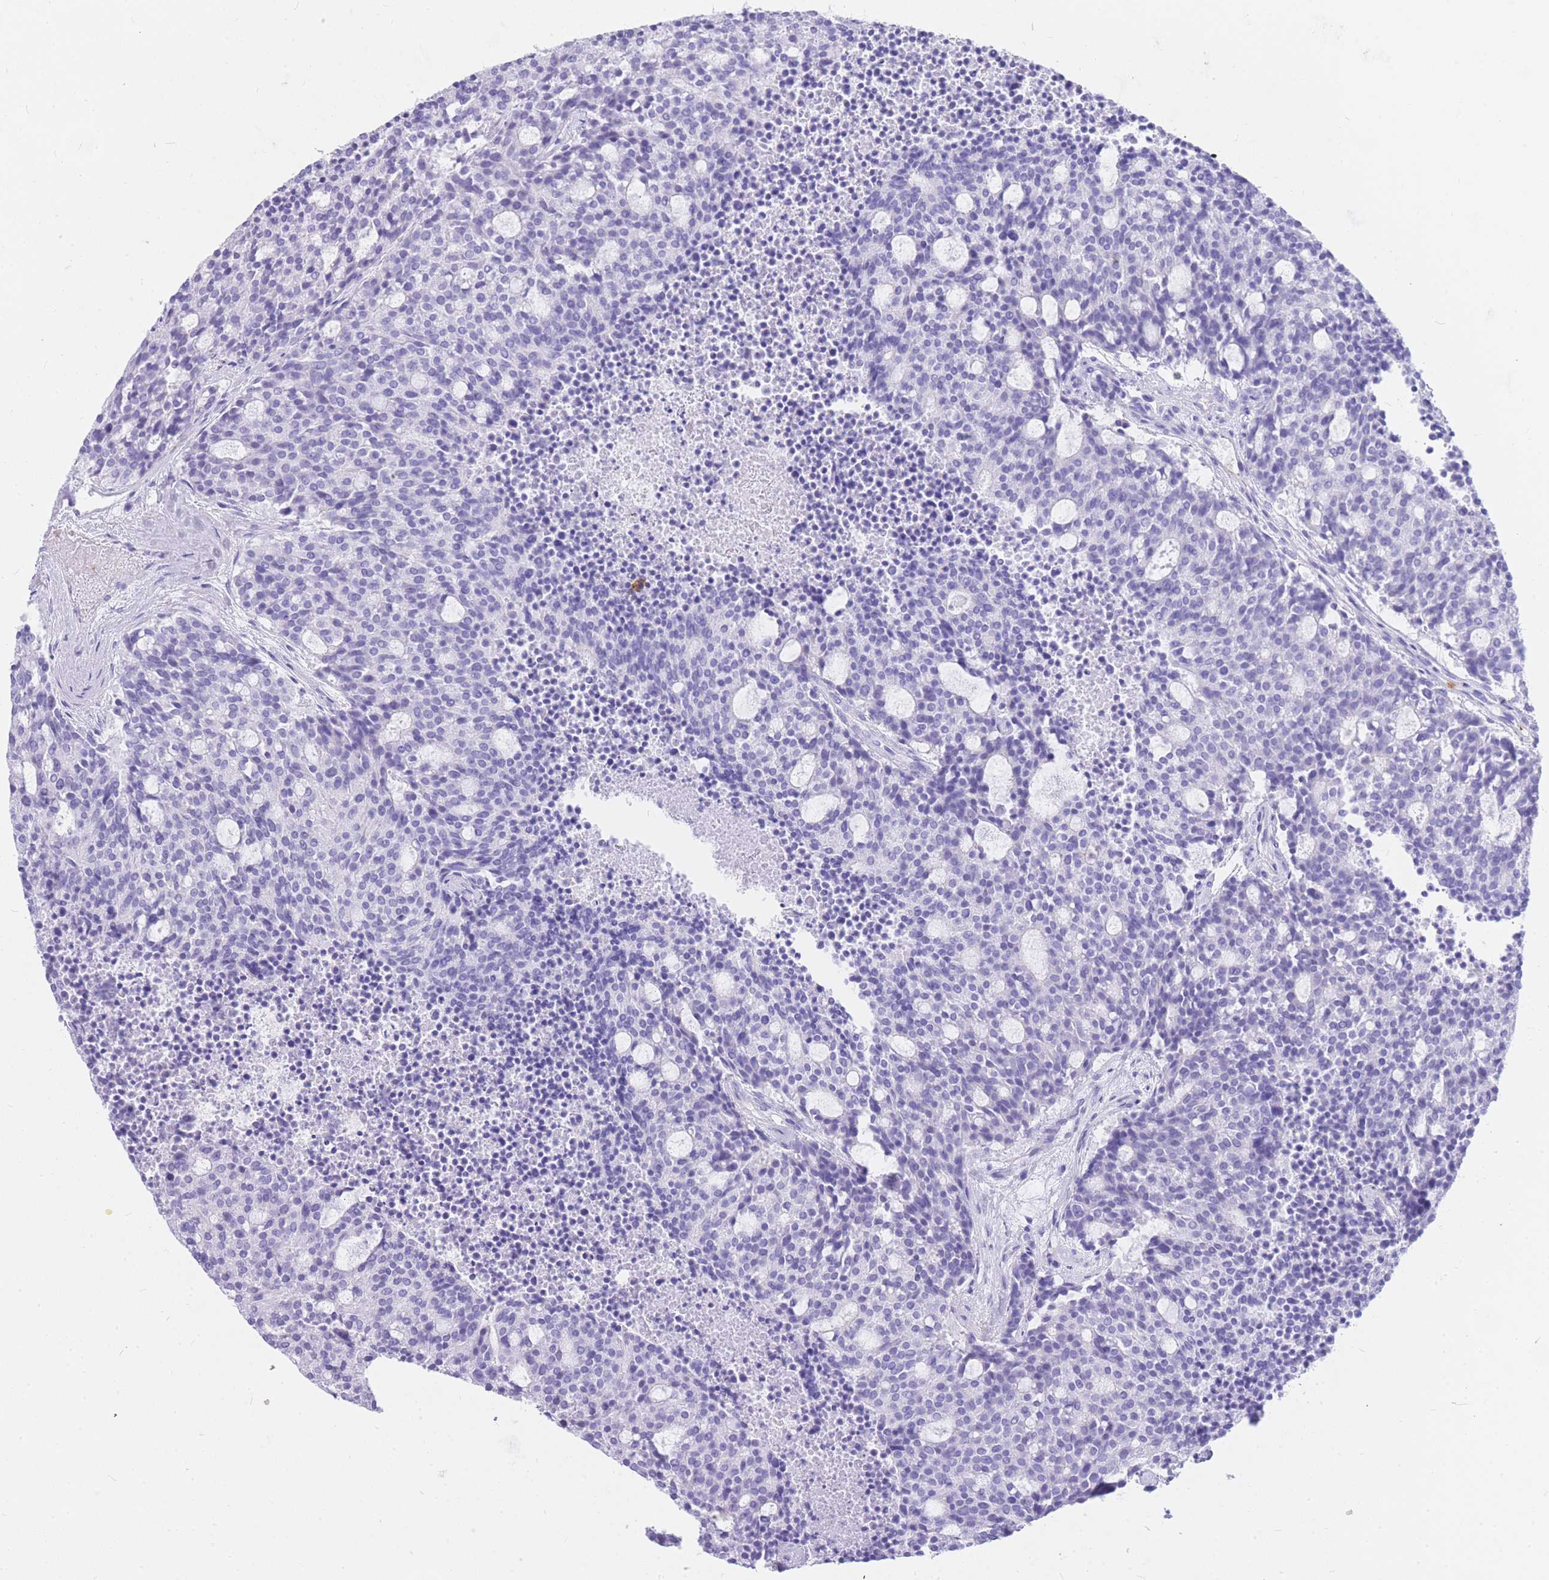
{"staining": {"intensity": "negative", "quantity": "none", "location": "none"}, "tissue": "carcinoid", "cell_type": "Tumor cells", "image_type": "cancer", "snomed": [{"axis": "morphology", "description": "Carcinoid, malignant, NOS"}, {"axis": "topography", "description": "Pancreas"}], "caption": "Malignant carcinoid was stained to show a protein in brown. There is no significant expression in tumor cells.", "gene": "HERC1", "patient": {"sex": "female", "age": 54}}